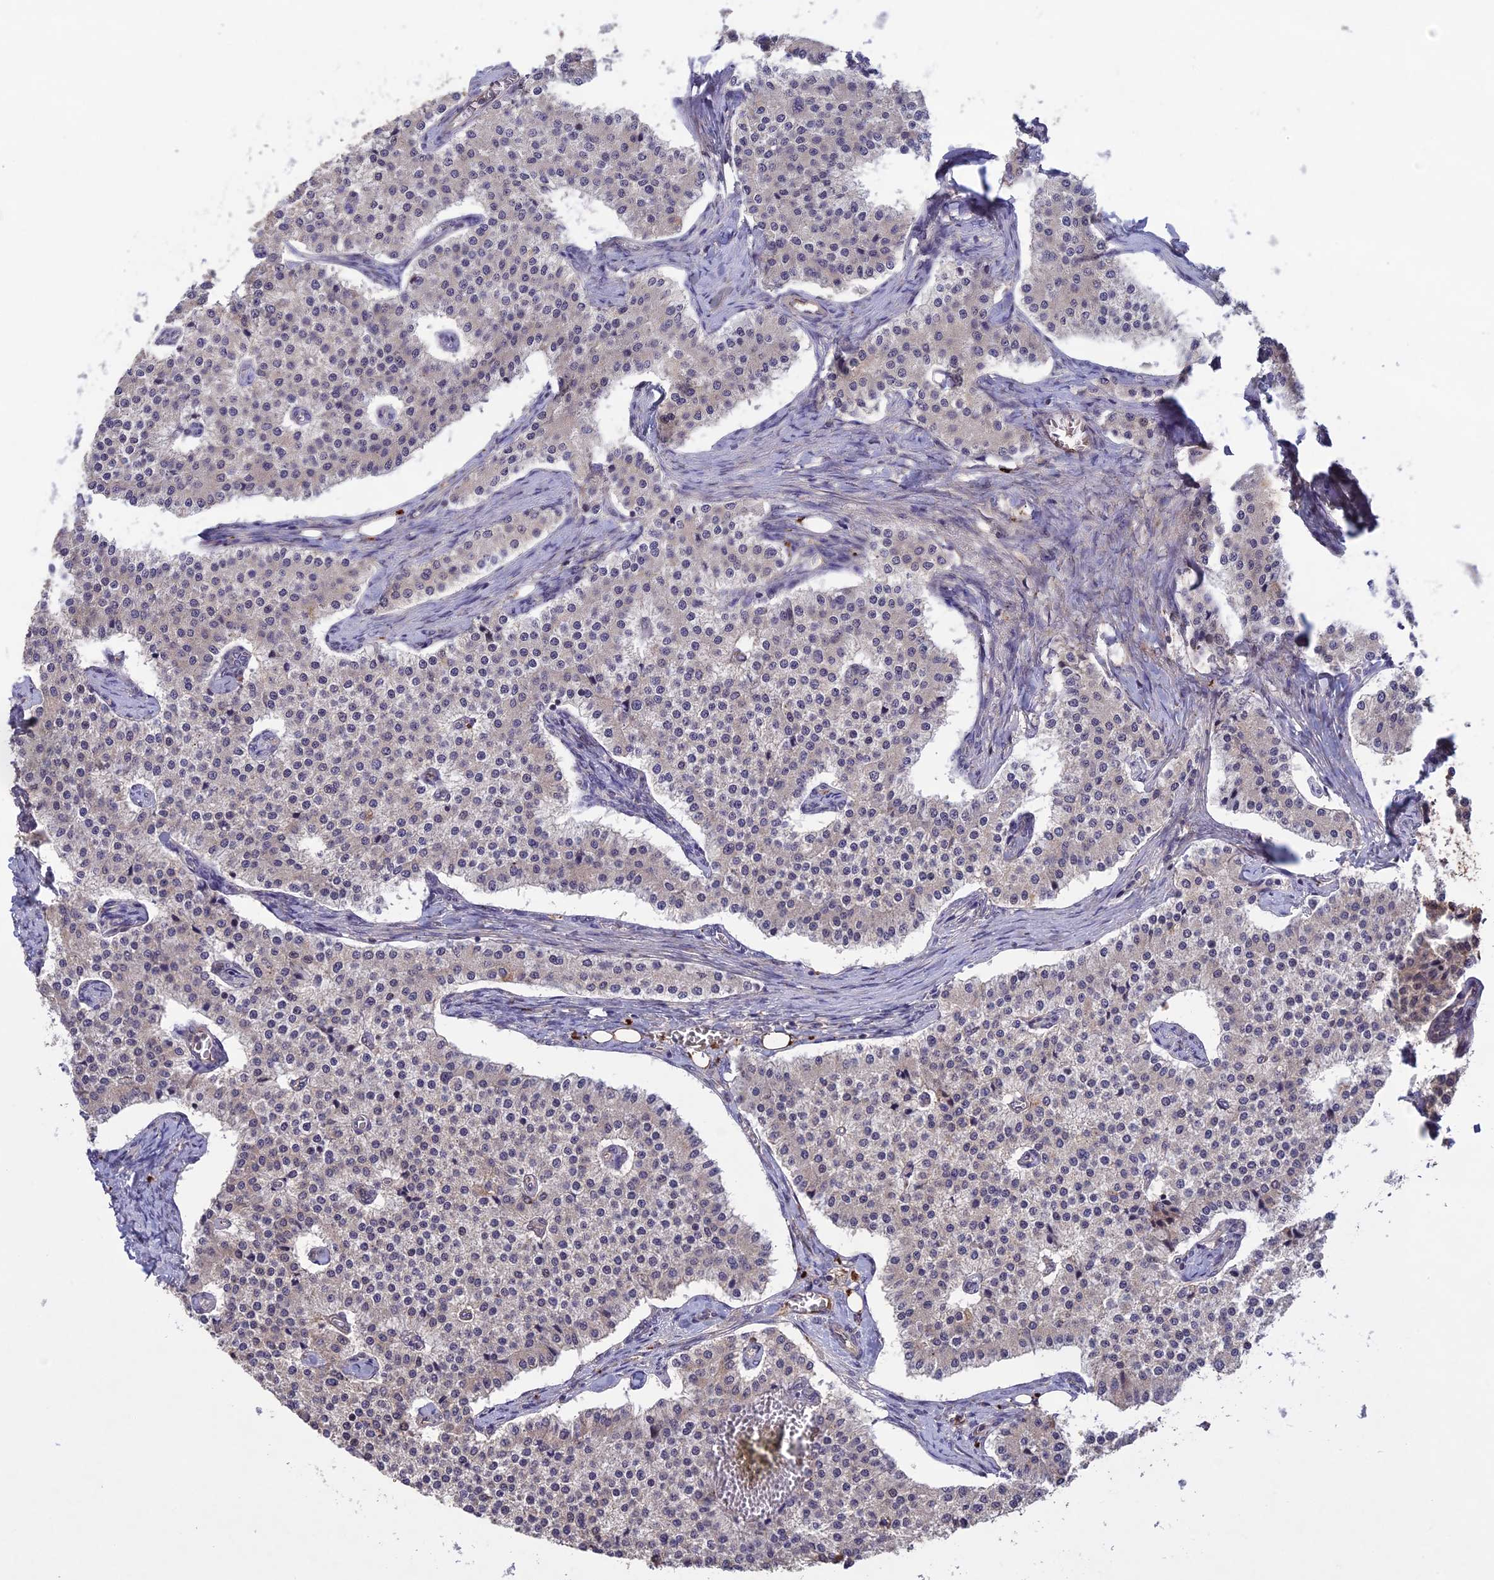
{"staining": {"intensity": "negative", "quantity": "none", "location": "none"}, "tissue": "carcinoid", "cell_type": "Tumor cells", "image_type": "cancer", "snomed": [{"axis": "morphology", "description": "Carcinoid, malignant, NOS"}, {"axis": "topography", "description": "Colon"}], "caption": "Protein analysis of malignant carcinoid demonstrates no significant positivity in tumor cells. (DAB immunohistochemistry (IHC), high magnification).", "gene": "ADO", "patient": {"sex": "female", "age": 52}}